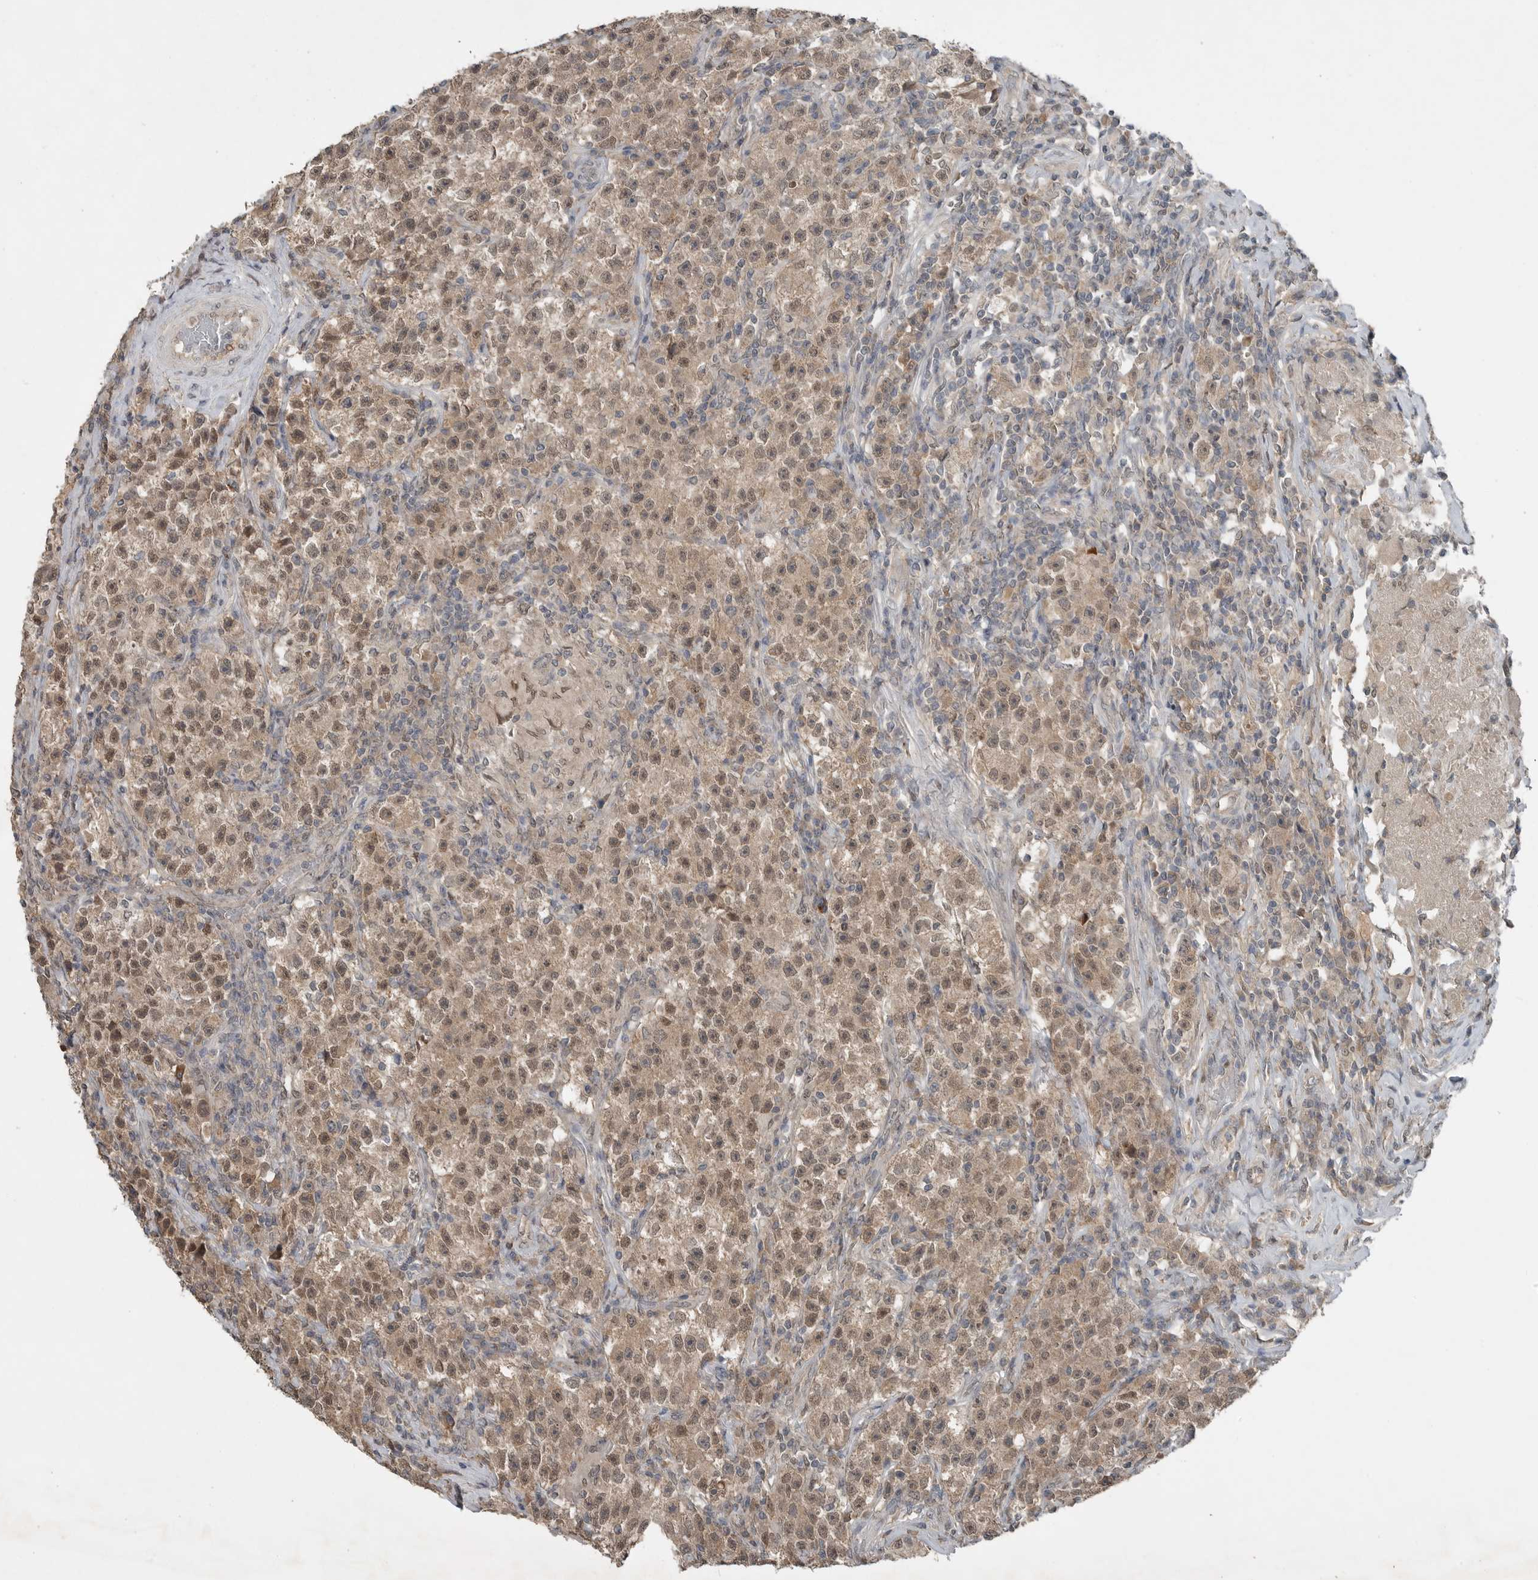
{"staining": {"intensity": "moderate", "quantity": ">75%", "location": "cytoplasmic/membranous,nuclear"}, "tissue": "testis cancer", "cell_type": "Tumor cells", "image_type": "cancer", "snomed": [{"axis": "morphology", "description": "Seminoma, NOS"}, {"axis": "topography", "description": "Testis"}], "caption": "Immunohistochemical staining of human testis seminoma shows medium levels of moderate cytoplasmic/membranous and nuclear staining in approximately >75% of tumor cells.", "gene": "MFAP3L", "patient": {"sex": "male", "age": 22}}